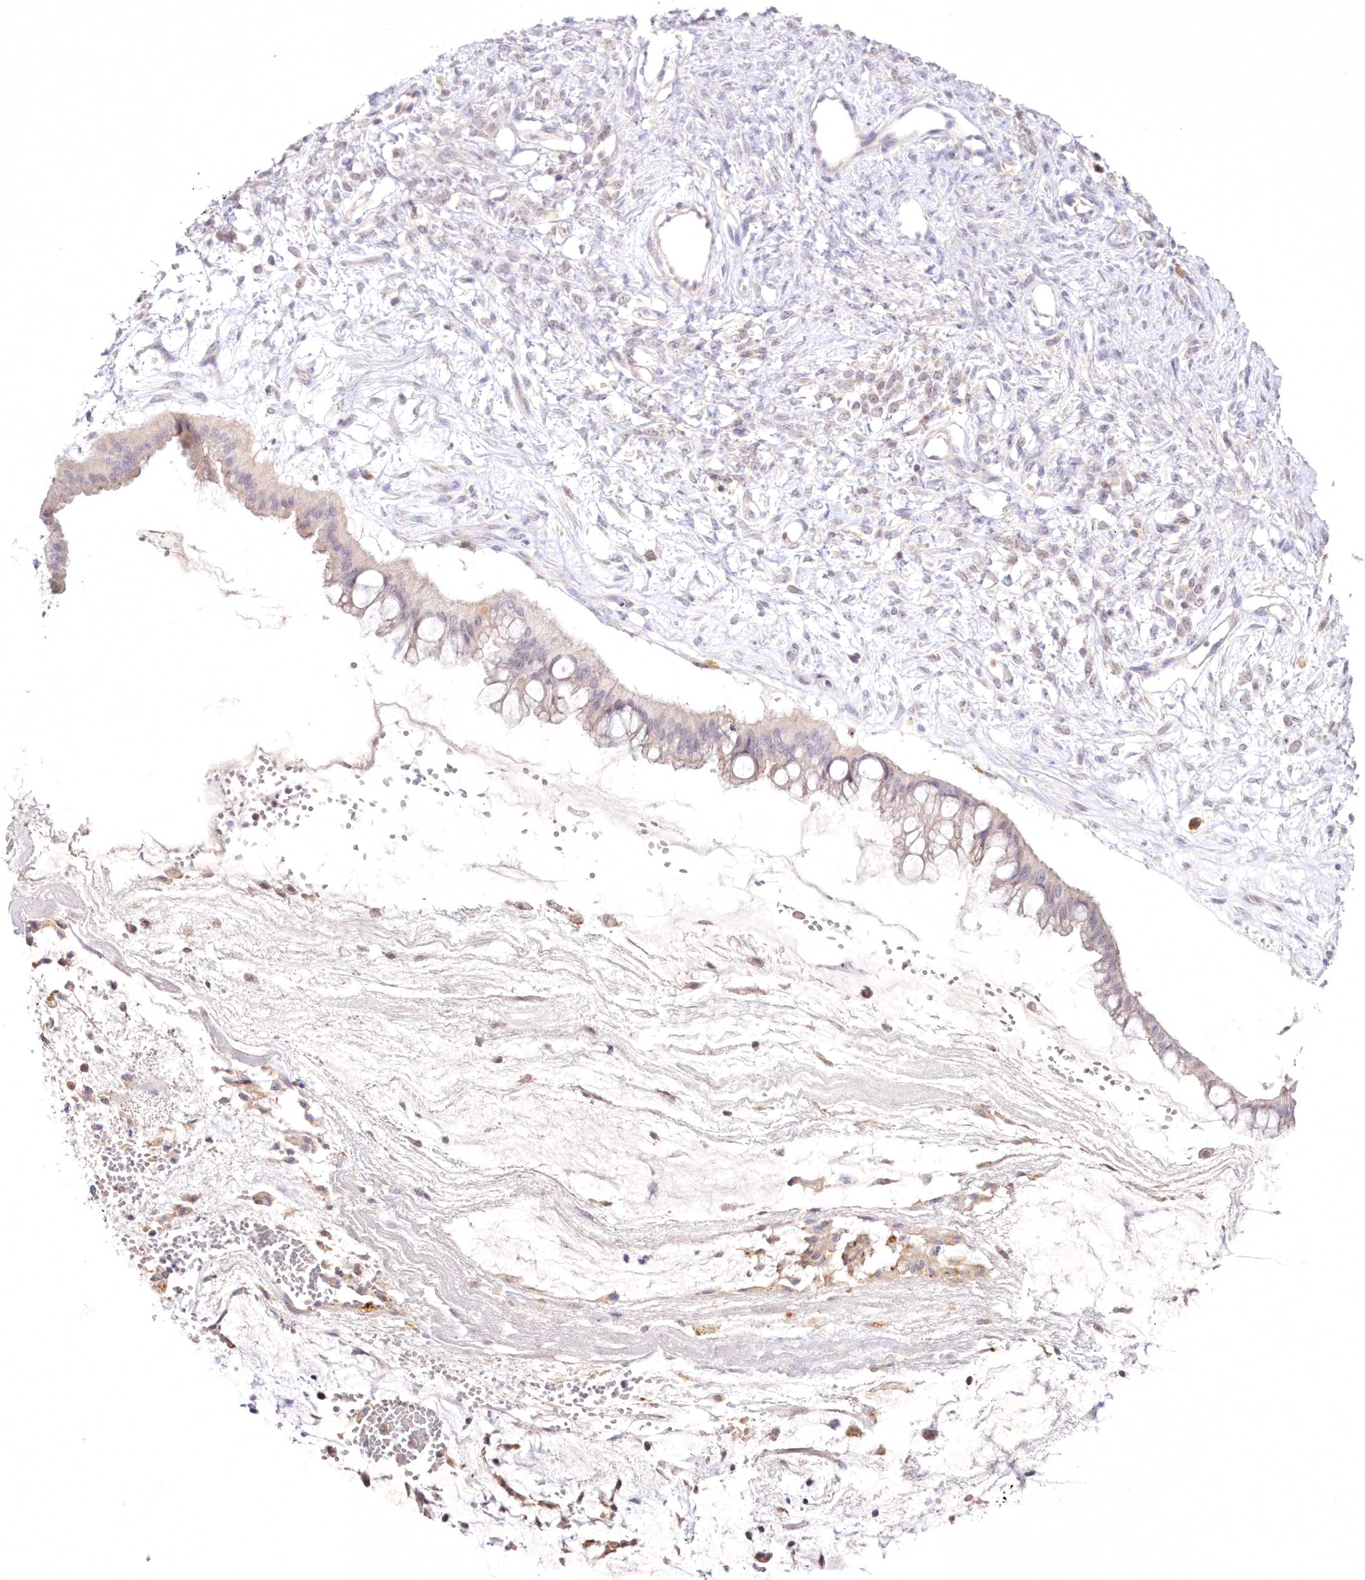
{"staining": {"intensity": "negative", "quantity": "none", "location": "none"}, "tissue": "ovarian cancer", "cell_type": "Tumor cells", "image_type": "cancer", "snomed": [{"axis": "morphology", "description": "Cystadenocarcinoma, mucinous, NOS"}, {"axis": "topography", "description": "Ovary"}], "caption": "The photomicrograph exhibits no significant positivity in tumor cells of ovarian mucinous cystadenocarcinoma.", "gene": "NEU4", "patient": {"sex": "female", "age": 73}}